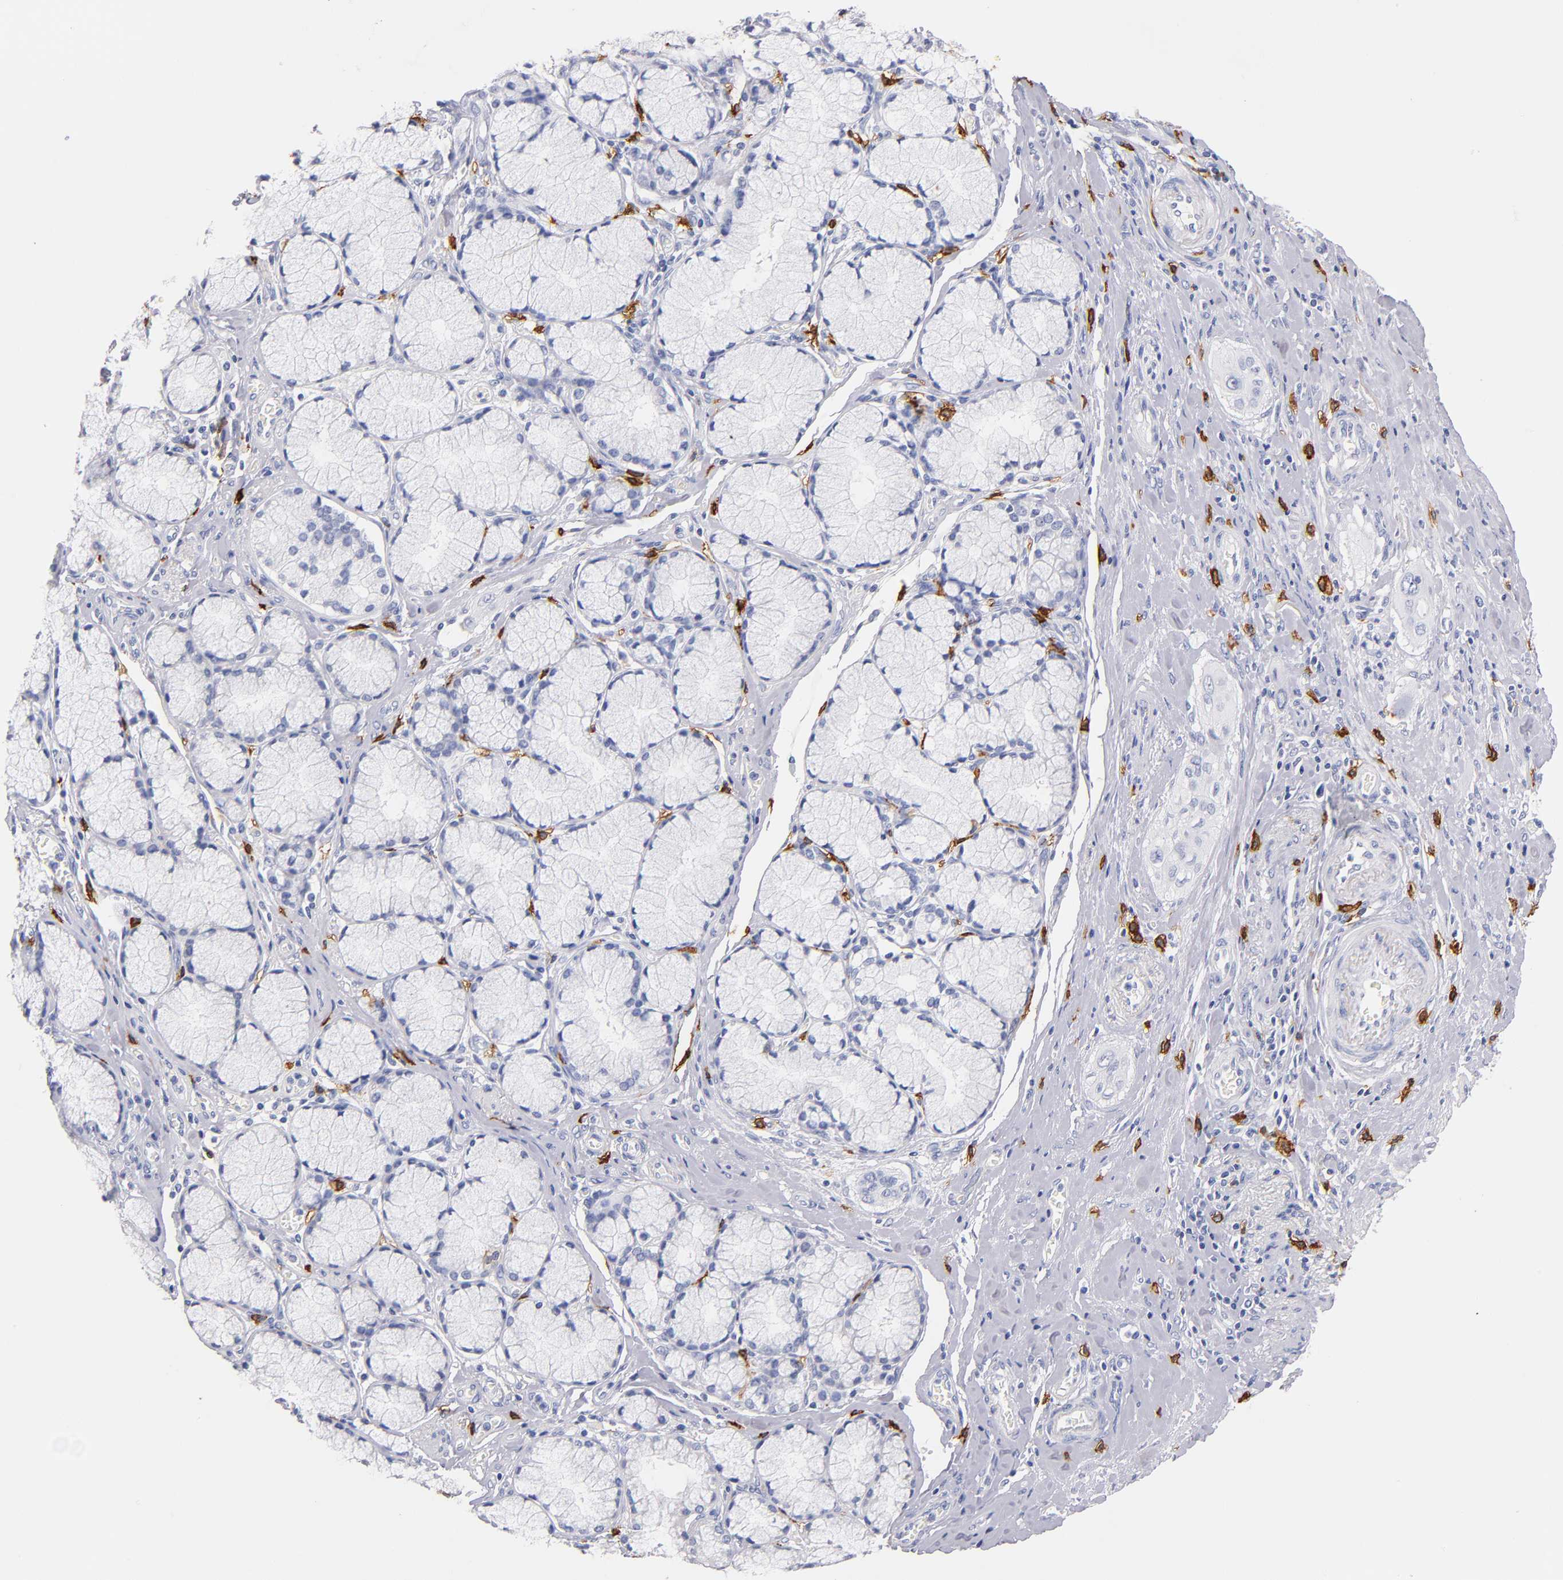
{"staining": {"intensity": "negative", "quantity": "none", "location": "none"}, "tissue": "pancreatic cancer", "cell_type": "Tumor cells", "image_type": "cancer", "snomed": [{"axis": "morphology", "description": "Adenocarcinoma, NOS"}, {"axis": "topography", "description": "Pancreas"}], "caption": "This is a image of immunohistochemistry staining of pancreatic cancer, which shows no positivity in tumor cells.", "gene": "KIT", "patient": {"sex": "male", "age": 77}}